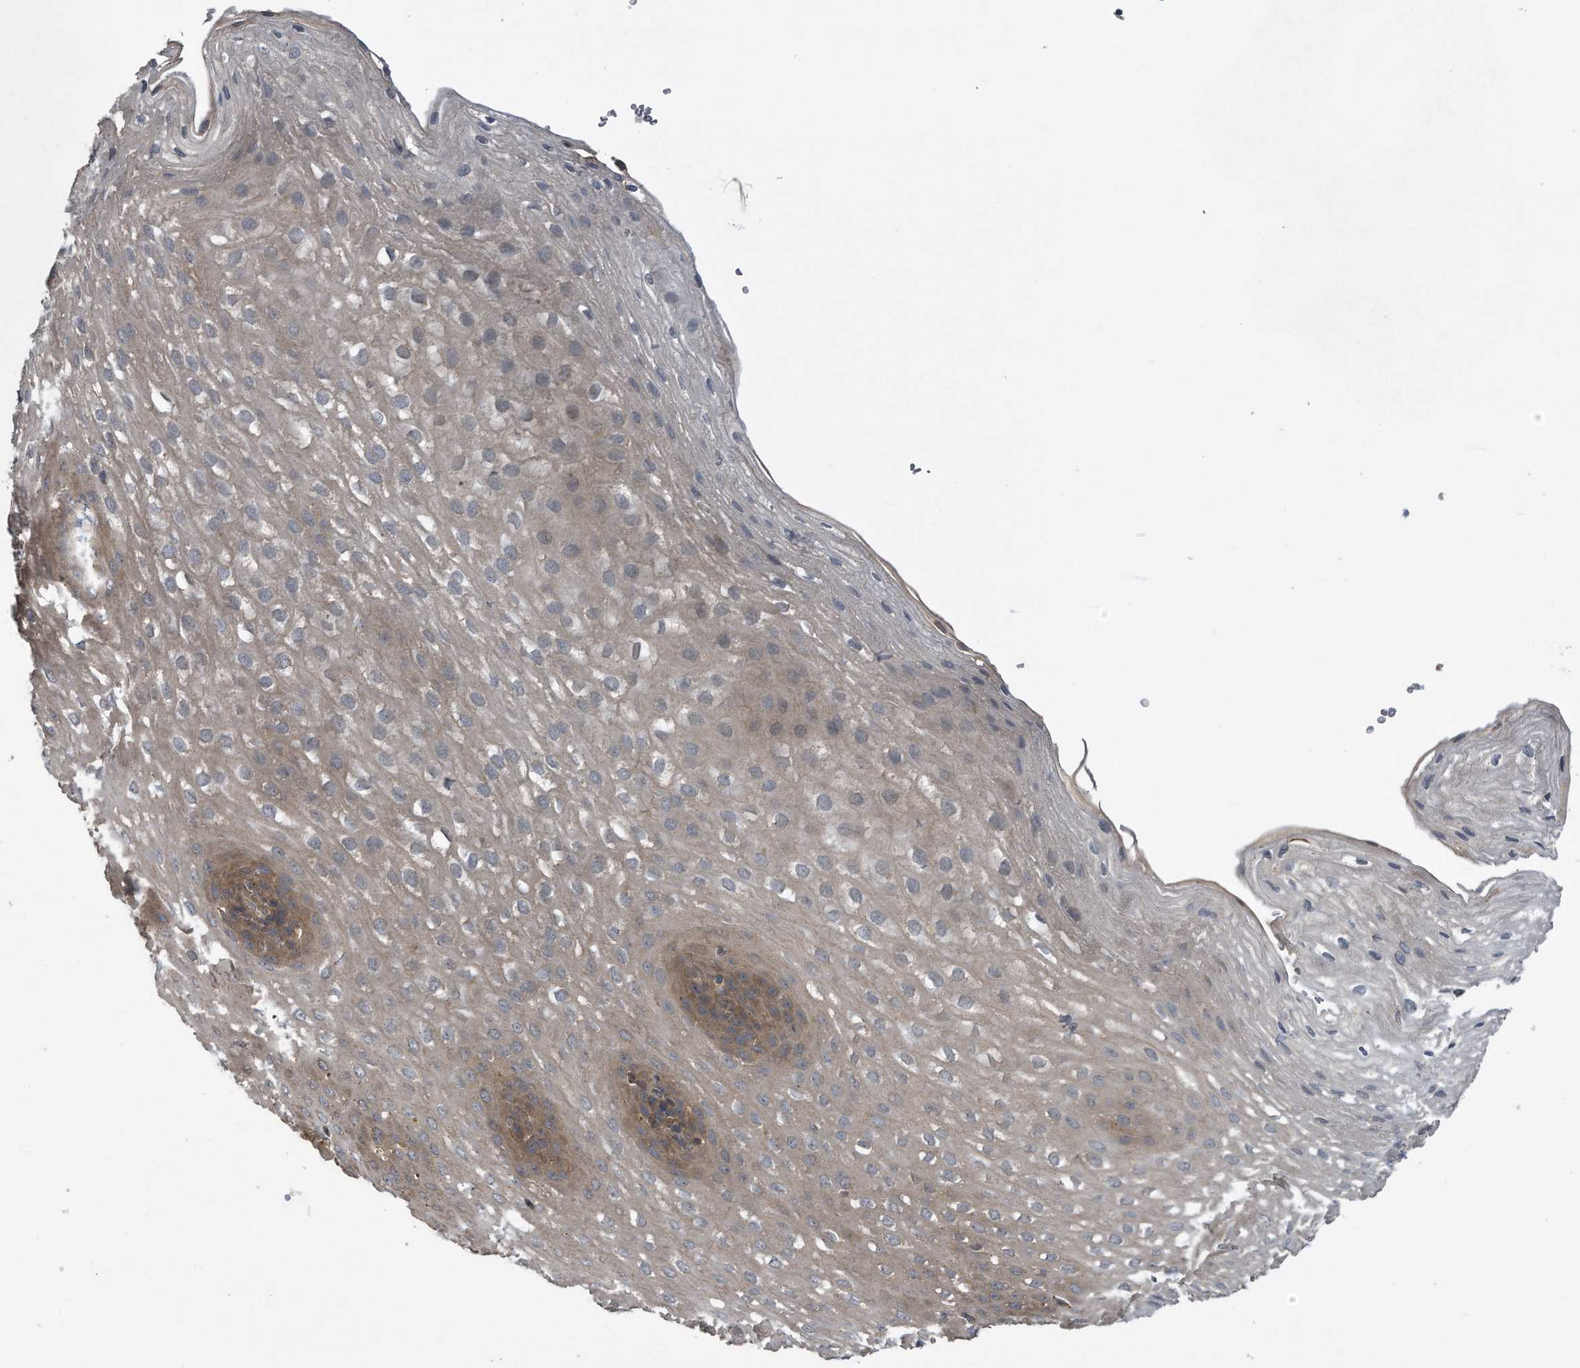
{"staining": {"intensity": "moderate", "quantity": "25%-75%", "location": "cytoplasmic/membranous"}, "tissue": "esophagus", "cell_type": "Squamous epithelial cells", "image_type": "normal", "snomed": [{"axis": "morphology", "description": "Normal tissue, NOS"}, {"axis": "topography", "description": "Esophagus"}], "caption": "Human esophagus stained with a brown dye displays moderate cytoplasmic/membranous positive positivity in approximately 25%-75% of squamous epithelial cells.", "gene": "ZNF79", "patient": {"sex": "female", "age": 66}}